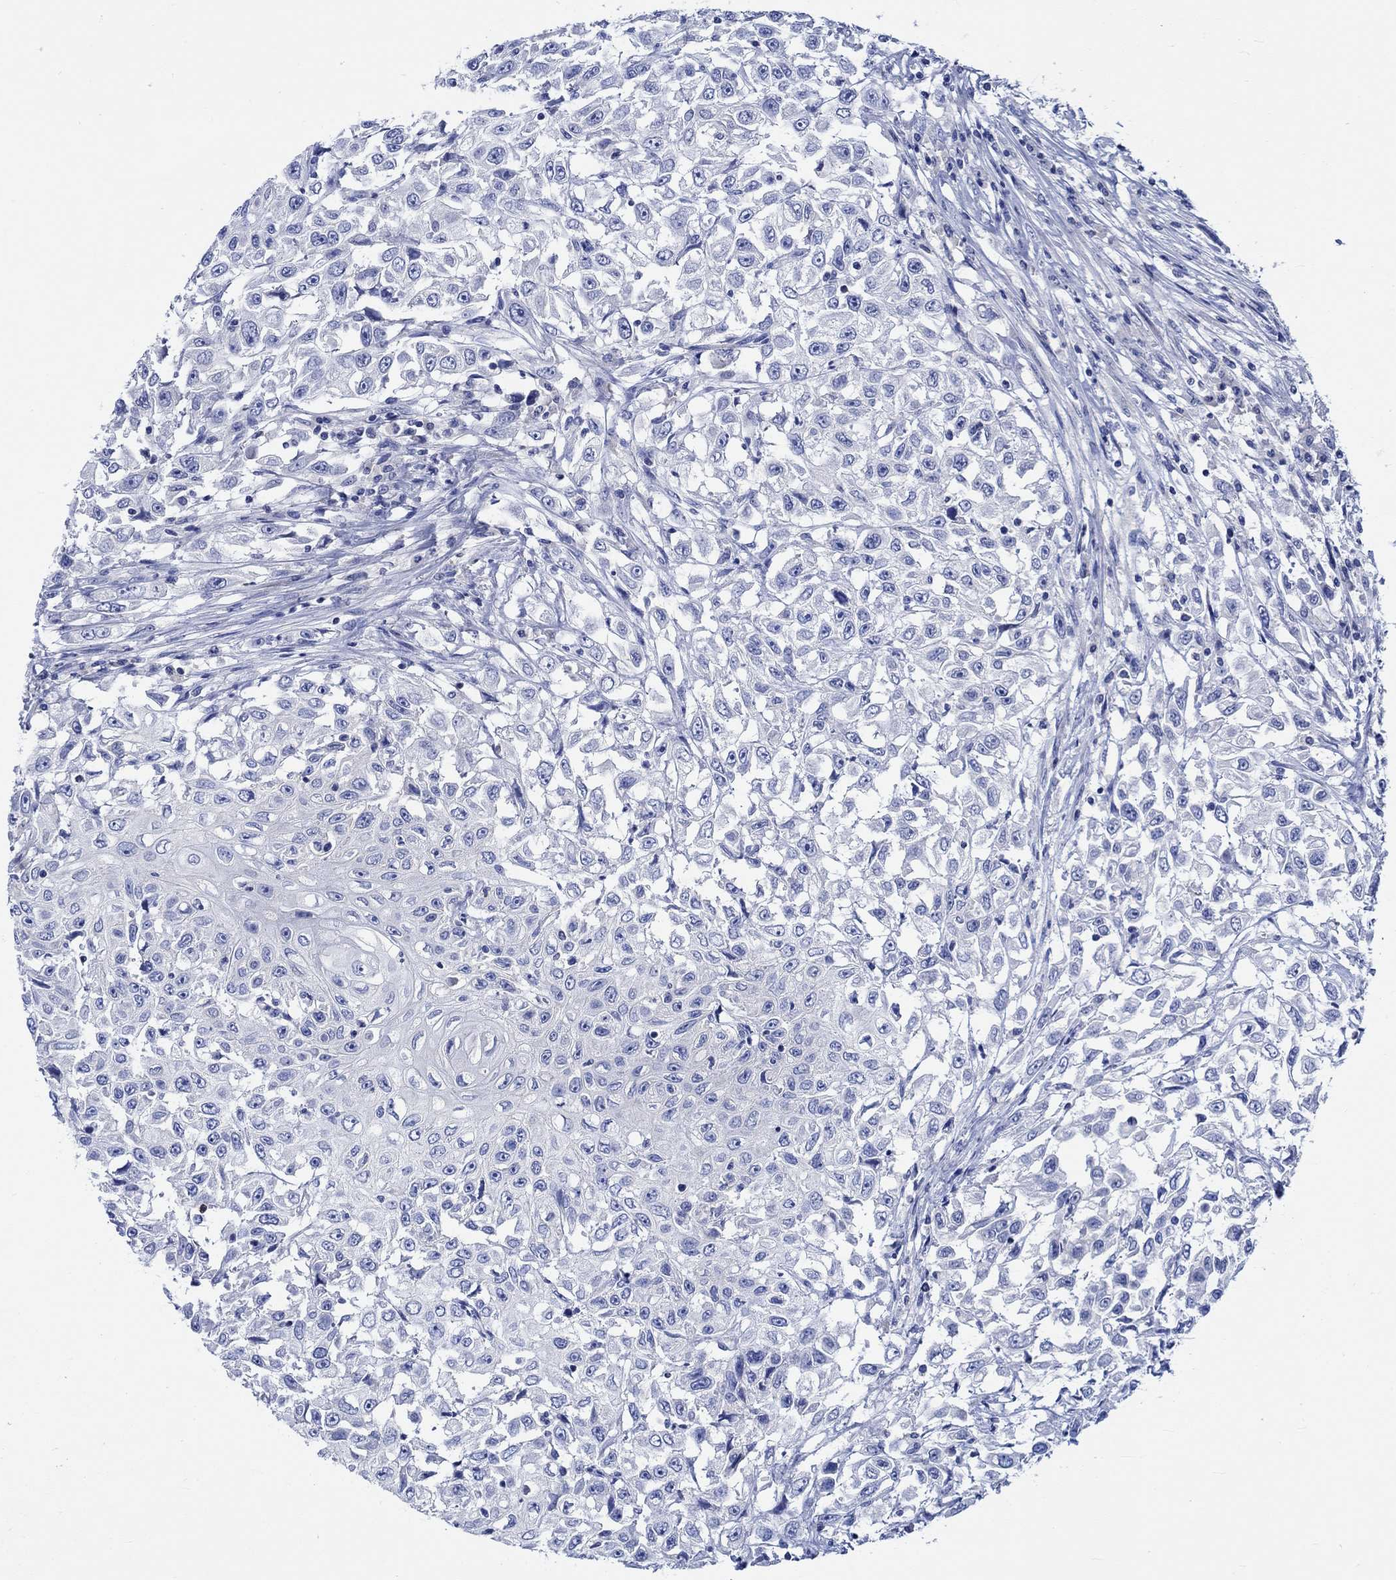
{"staining": {"intensity": "negative", "quantity": "none", "location": "none"}, "tissue": "urothelial cancer", "cell_type": "Tumor cells", "image_type": "cancer", "snomed": [{"axis": "morphology", "description": "Urothelial carcinoma, High grade"}, {"axis": "topography", "description": "Urinary bladder"}], "caption": "Immunohistochemical staining of high-grade urothelial carcinoma displays no significant staining in tumor cells. Brightfield microscopy of IHC stained with DAB (brown) and hematoxylin (blue), captured at high magnification.", "gene": "PTPRN2", "patient": {"sex": "female", "age": 56}}